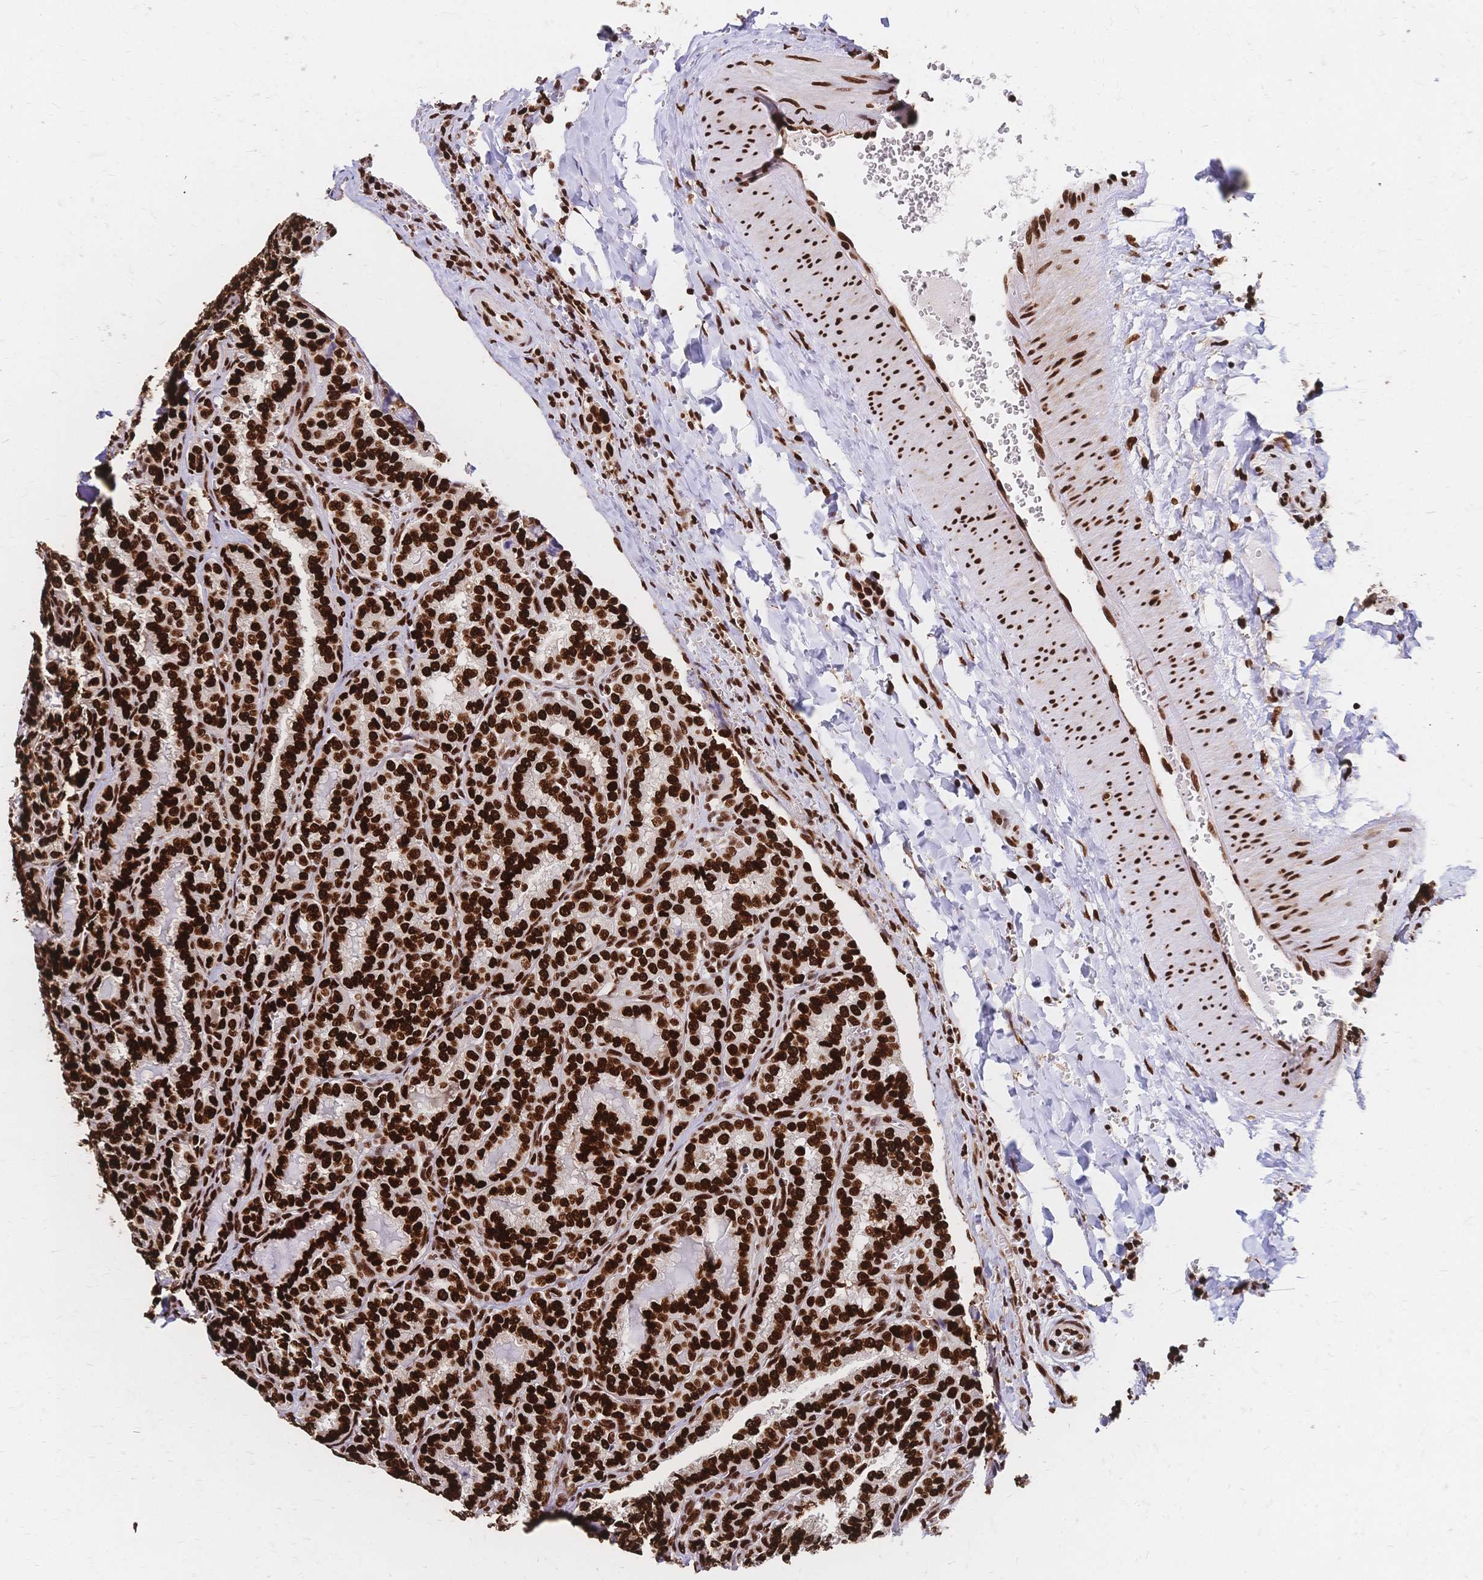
{"staining": {"intensity": "strong", "quantity": ">75%", "location": "nuclear"}, "tissue": "thyroid cancer", "cell_type": "Tumor cells", "image_type": "cancer", "snomed": [{"axis": "morphology", "description": "Papillary adenocarcinoma, NOS"}, {"axis": "topography", "description": "Thyroid gland"}], "caption": "Tumor cells display strong nuclear staining in about >75% of cells in papillary adenocarcinoma (thyroid).", "gene": "HDGF", "patient": {"sex": "female", "age": 30}}